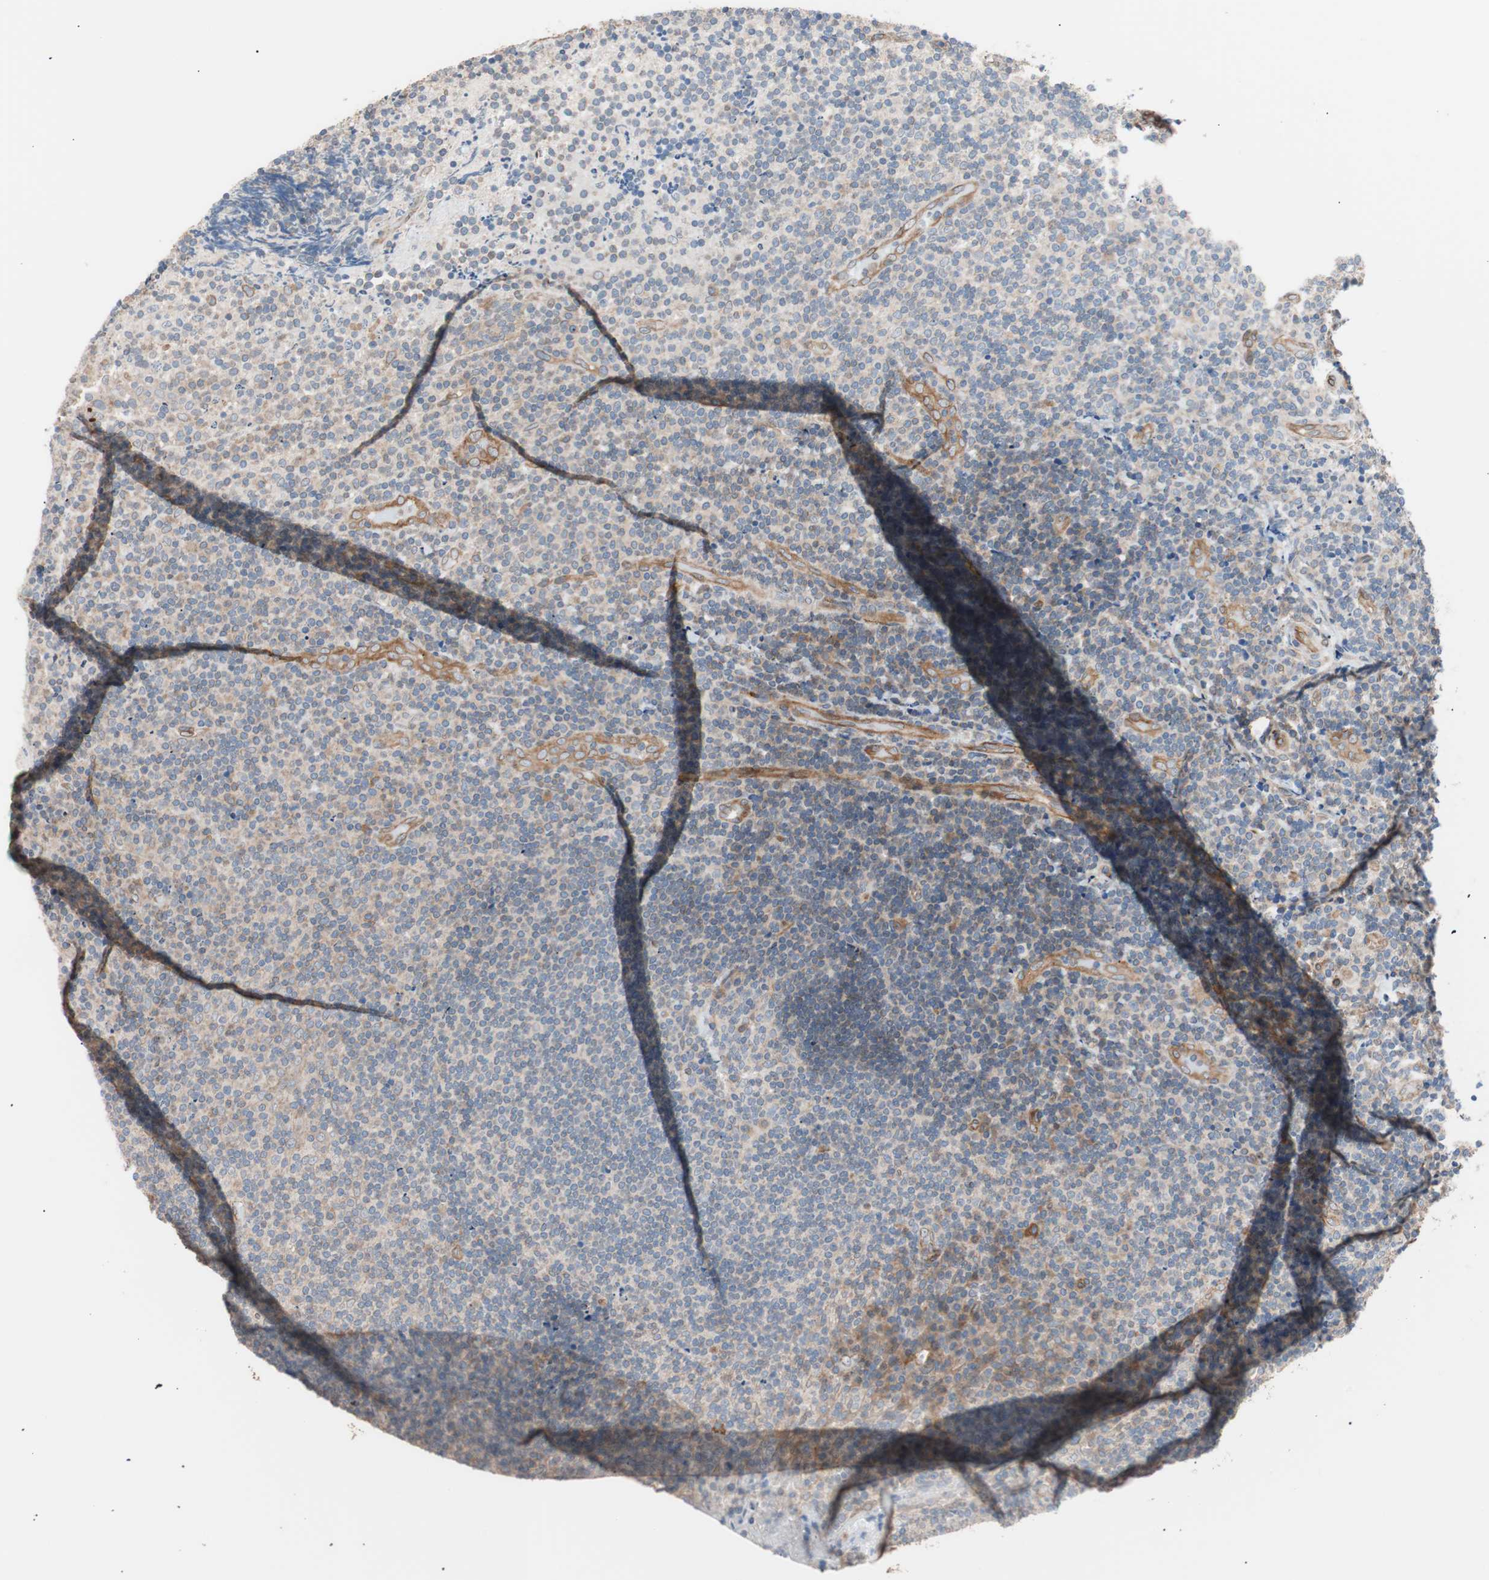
{"staining": {"intensity": "weak", "quantity": "<25%", "location": "cytoplasmic/membranous"}, "tissue": "lymphoma", "cell_type": "Tumor cells", "image_type": "cancer", "snomed": [{"axis": "morphology", "description": "Malignant lymphoma, non-Hodgkin's type, High grade"}, {"axis": "topography", "description": "Tonsil"}], "caption": "Lymphoma was stained to show a protein in brown. There is no significant expression in tumor cells. (Stains: DAB immunohistochemistry with hematoxylin counter stain, Microscopy: brightfield microscopy at high magnification).", "gene": "SMG1", "patient": {"sex": "female", "age": 36}}